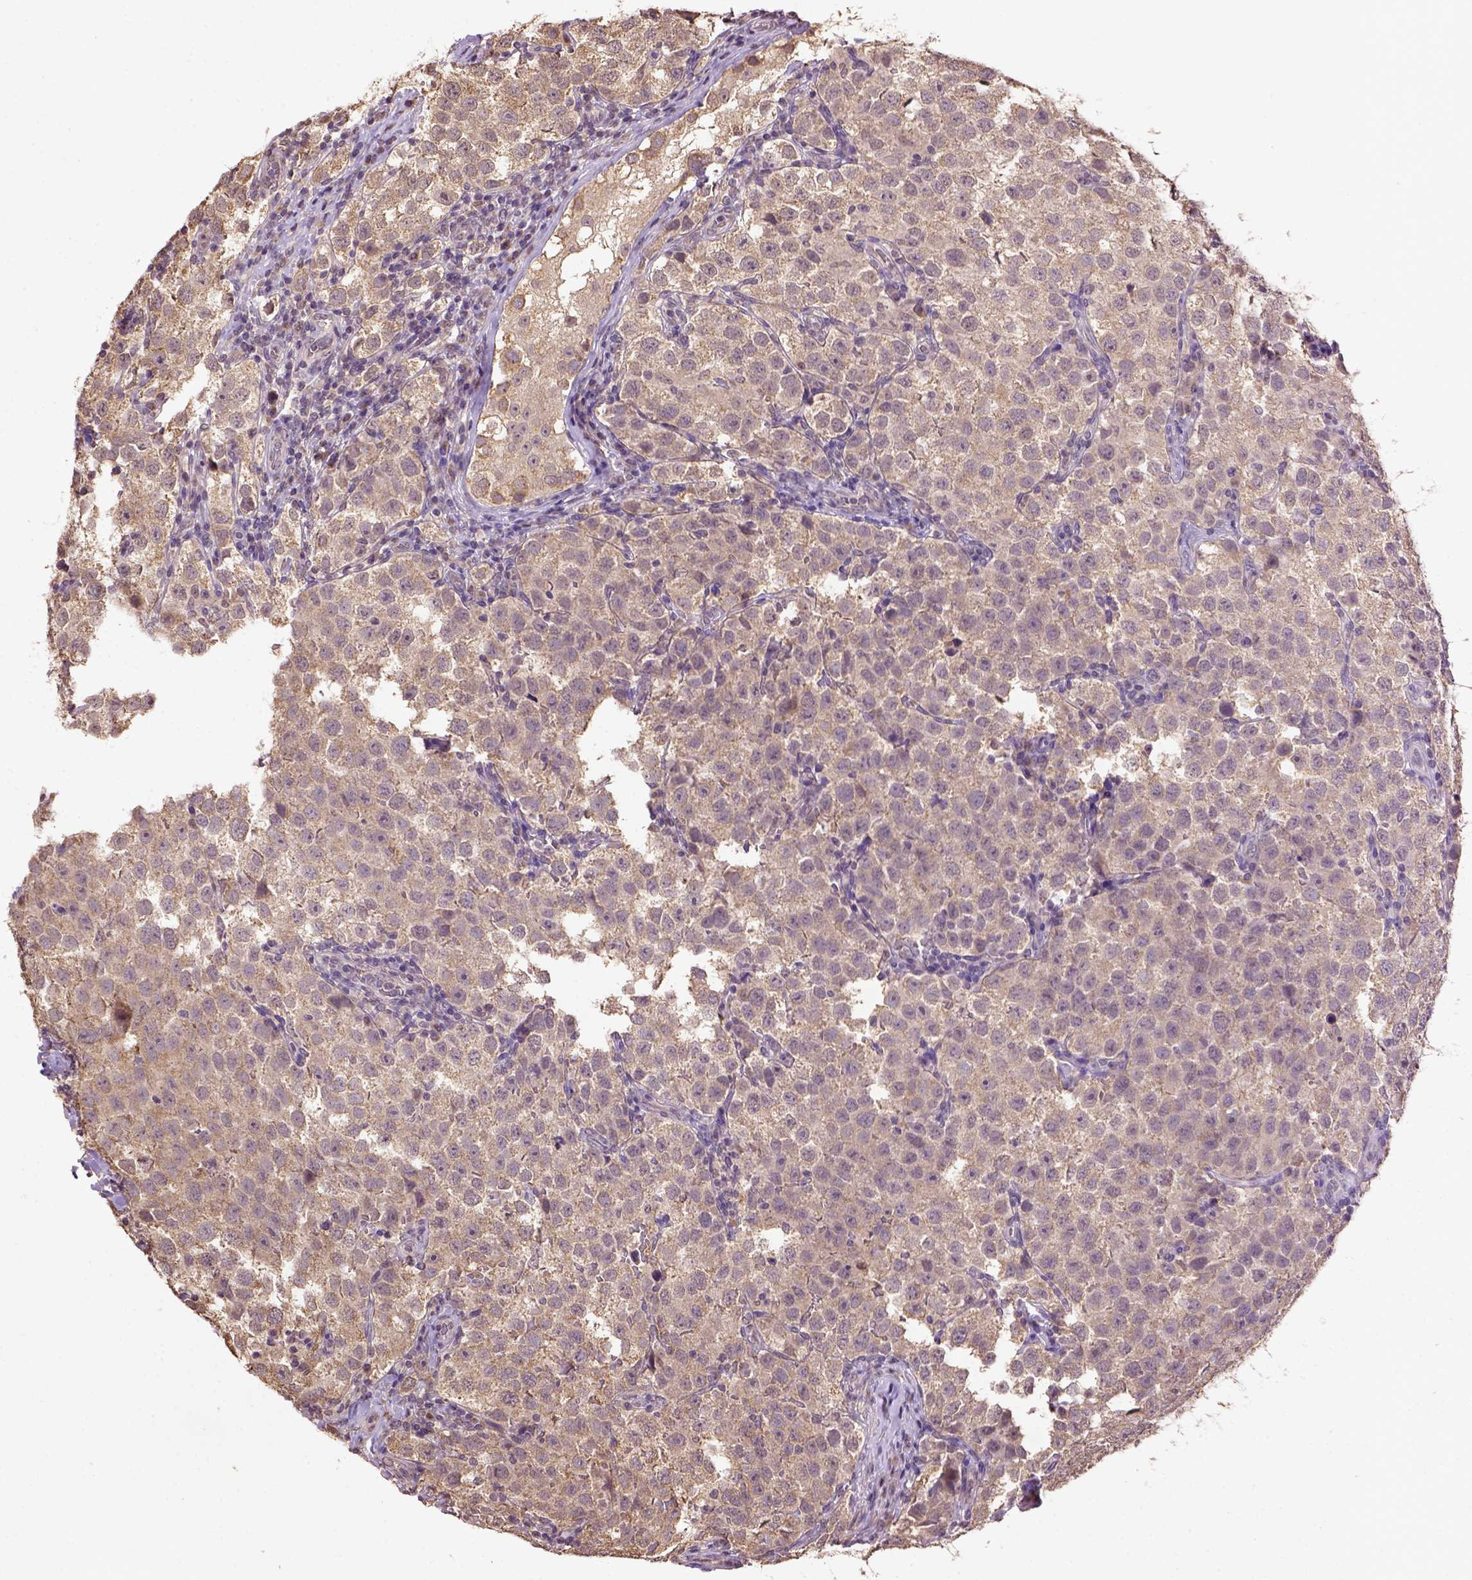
{"staining": {"intensity": "weak", "quantity": ">75%", "location": "cytoplasmic/membranous"}, "tissue": "testis cancer", "cell_type": "Tumor cells", "image_type": "cancer", "snomed": [{"axis": "morphology", "description": "Seminoma, NOS"}, {"axis": "topography", "description": "Testis"}], "caption": "Brown immunohistochemical staining in testis cancer (seminoma) exhibits weak cytoplasmic/membranous positivity in about >75% of tumor cells. The staining is performed using DAB (3,3'-diaminobenzidine) brown chromogen to label protein expression. The nuclei are counter-stained blue using hematoxylin.", "gene": "WDR17", "patient": {"sex": "male", "age": 37}}